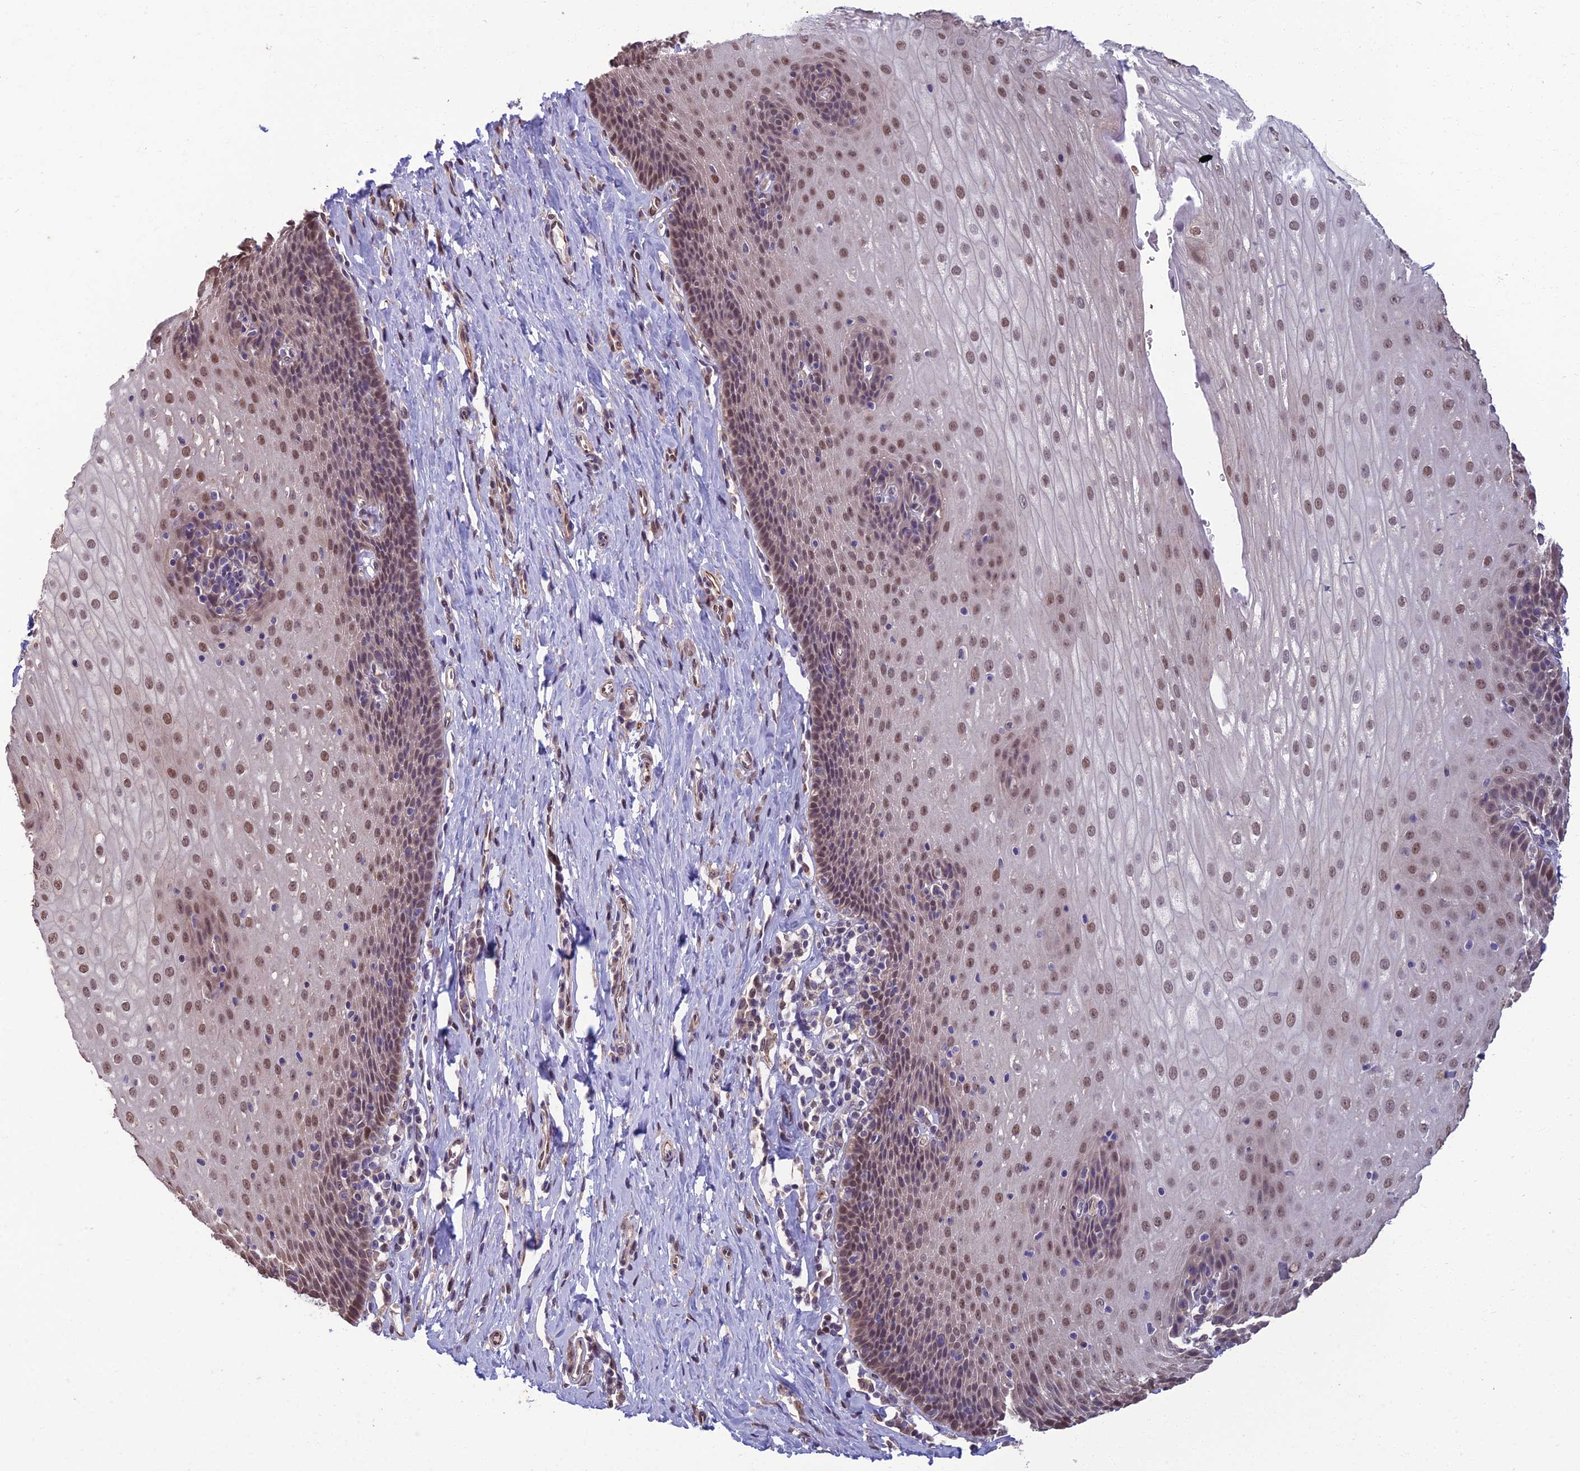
{"staining": {"intensity": "moderate", "quantity": ">75%", "location": "nuclear"}, "tissue": "esophagus", "cell_type": "Squamous epithelial cells", "image_type": "normal", "snomed": [{"axis": "morphology", "description": "Normal tissue, NOS"}, {"axis": "topography", "description": "Esophagus"}], "caption": "About >75% of squamous epithelial cells in benign esophagus show moderate nuclear protein expression as visualized by brown immunohistochemical staining.", "gene": "NR4A3", "patient": {"sex": "female", "age": 61}}